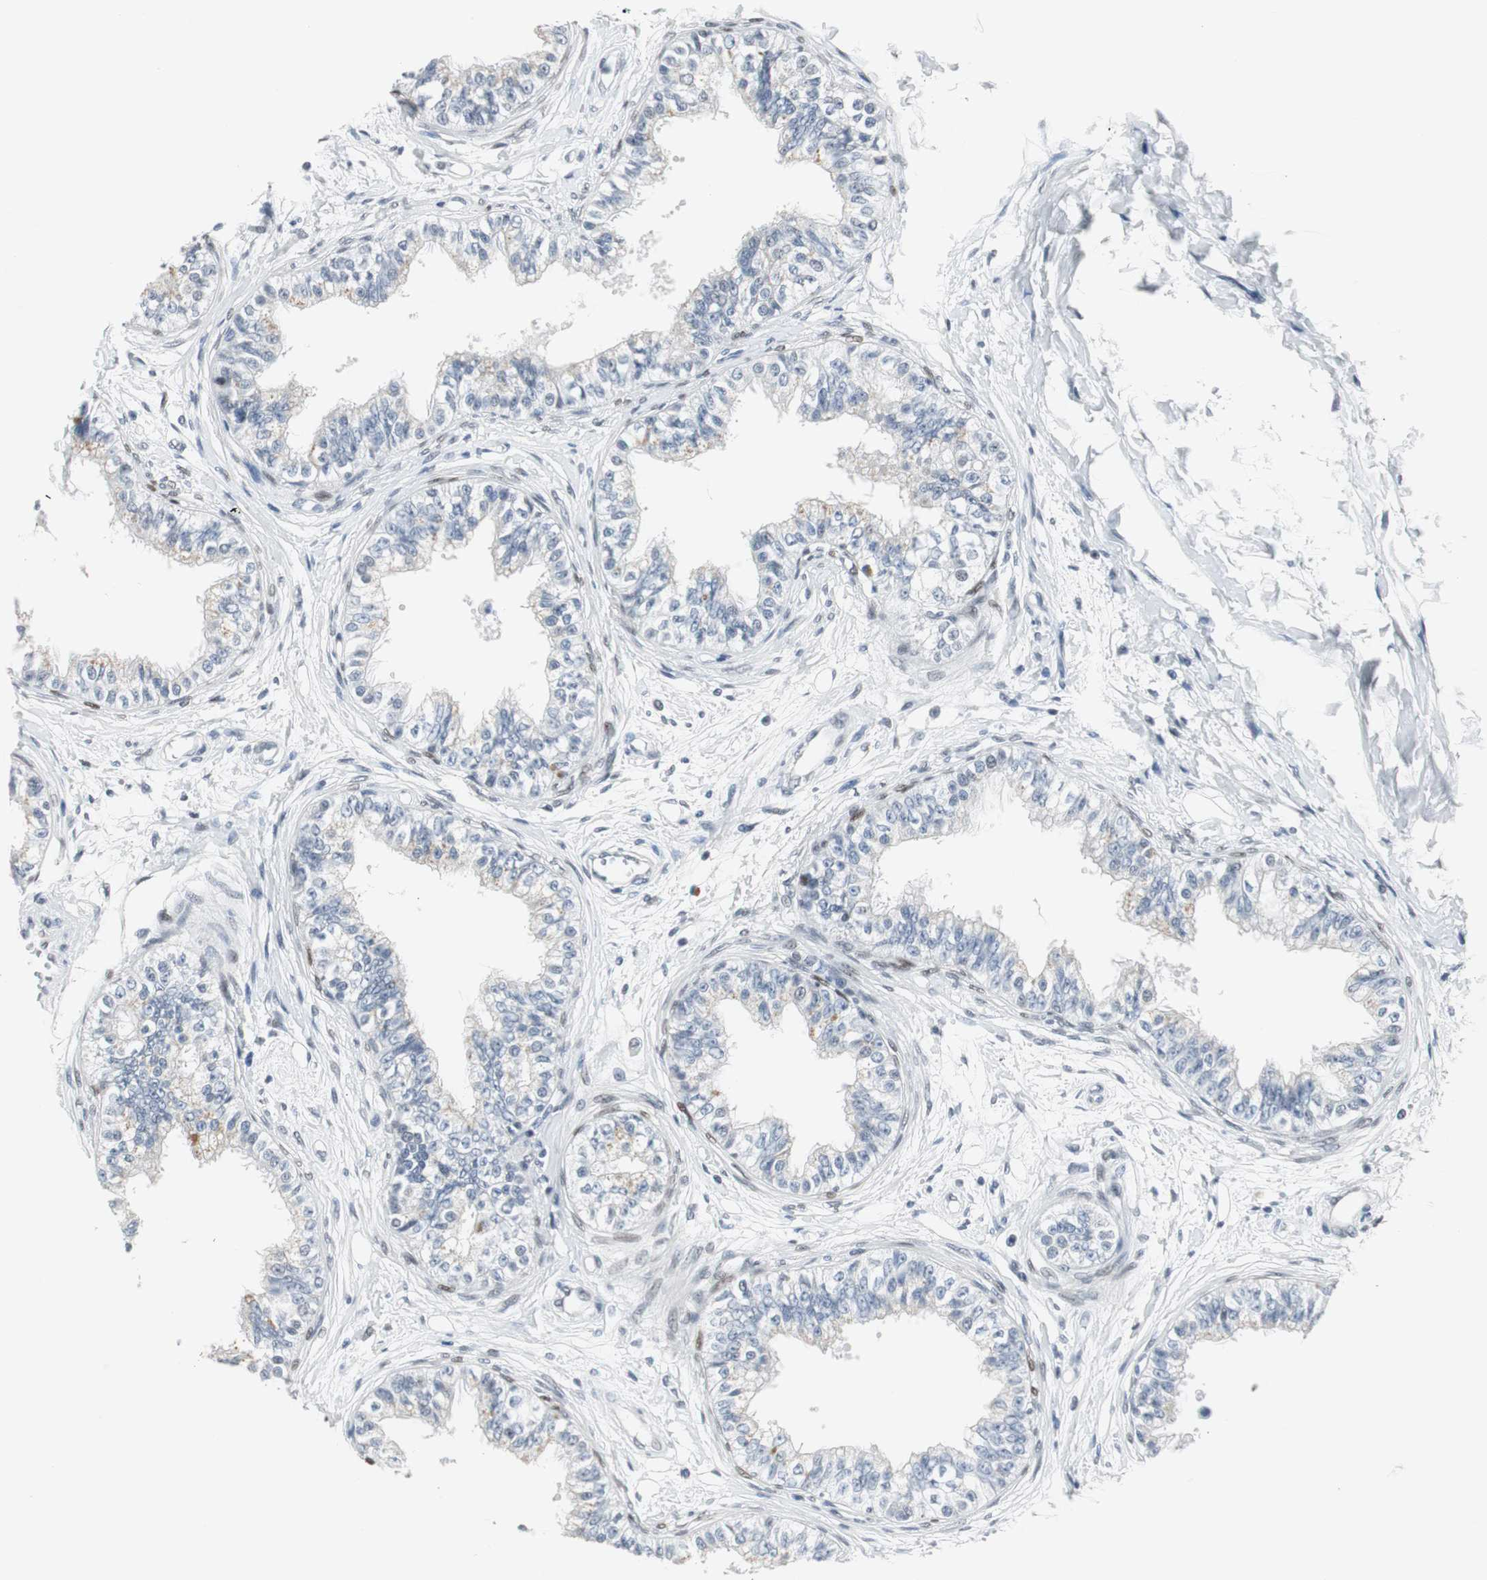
{"staining": {"intensity": "moderate", "quantity": ">75%", "location": "nuclear"}, "tissue": "epididymis", "cell_type": "Glandular cells", "image_type": "normal", "snomed": [{"axis": "morphology", "description": "Normal tissue, NOS"}, {"axis": "morphology", "description": "Adenocarcinoma, metastatic, NOS"}, {"axis": "topography", "description": "Testis"}, {"axis": "topography", "description": "Epididymis"}], "caption": "Moderate nuclear staining for a protein is present in approximately >75% of glandular cells of normal epididymis using immunohistochemistry.", "gene": "ELK1", "patient": {"sex": "male", "age": 26}}